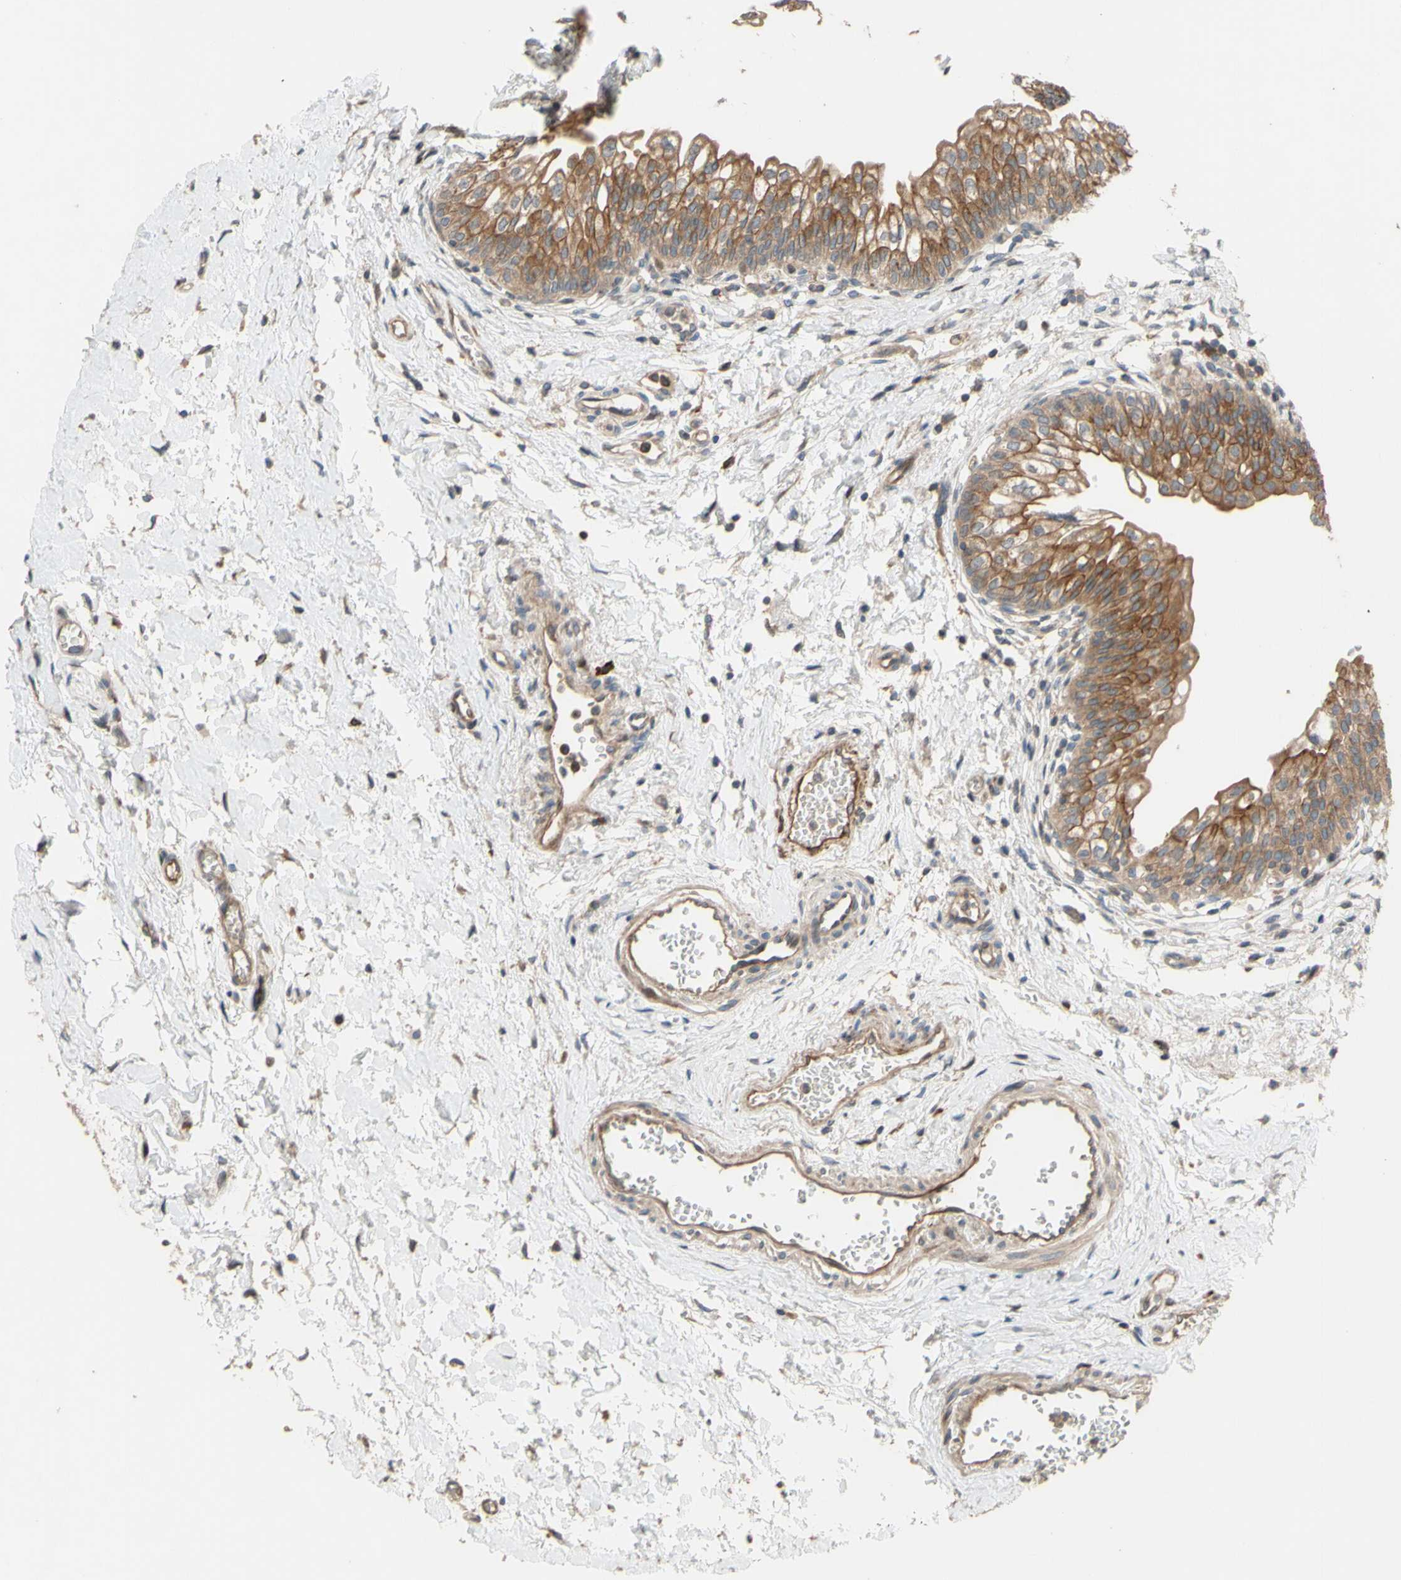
{"staining": {"intensity": "moderate", "quantity": ">75%", "location": "cytoplasmic/membranous"}, "tissue": "urinary bladder", "cell_type": "Urothelial cells", "image_type": "normal", "snomed": [{"axis": "morphology", "description": "Normal tissue, NOS"}, {"axis": "topography", "description": "Urinary bladder"}], "caption": "This image demonstrates IHC staining of unremarkable urinary bladder, with medium moderate cytoplasmic/membranous staining in about >75% of urothelial cells.", "gene": "SPTLC1", "patient": {"sex": "male", "age": 55}}